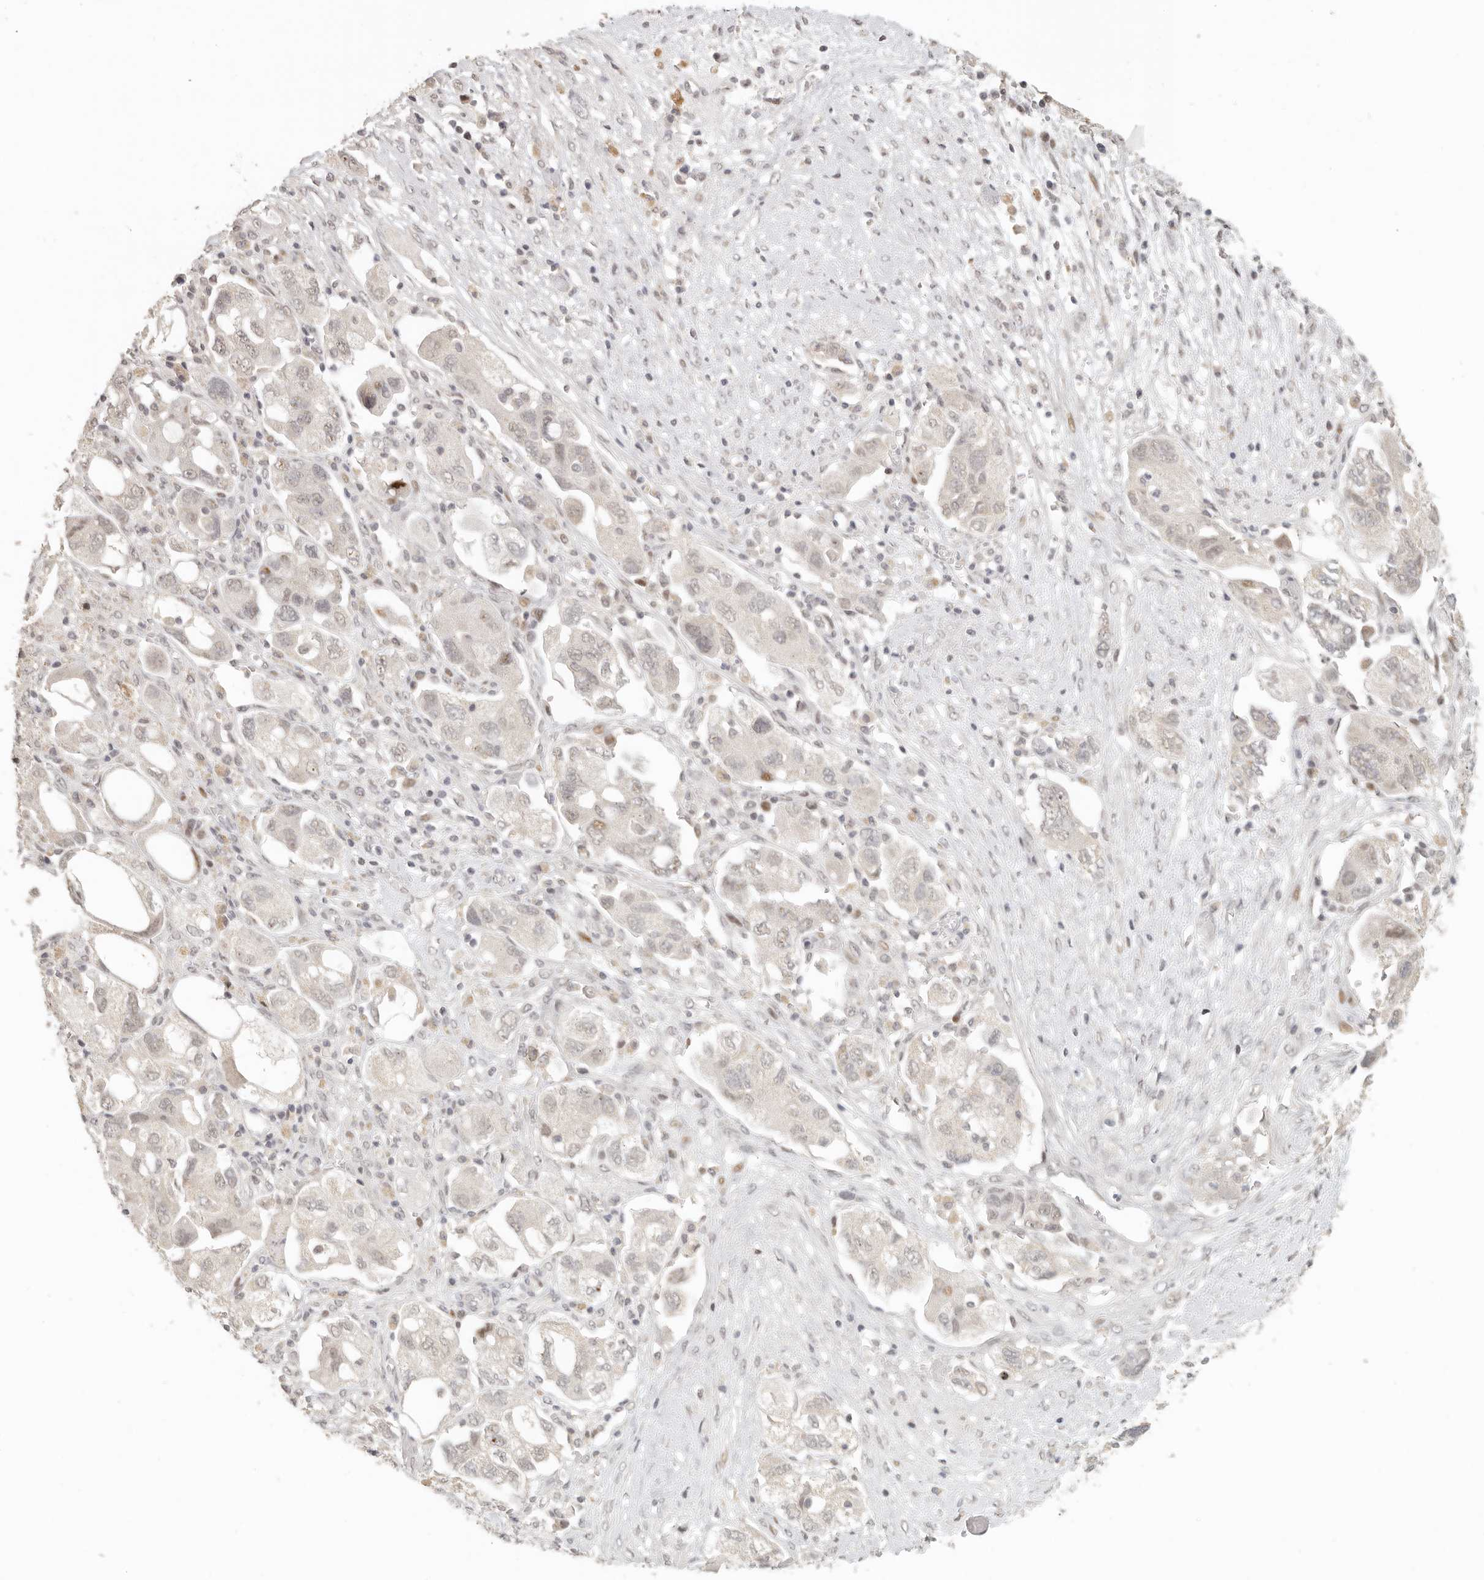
{"staining": {"intensity": "negative", "quantity": "none", "location": "none"}, "tissue": "ovarian cancer", "cell_type": "Tumor cells", "image_type": "cancer", "snomed": [{"axis": "morphology", "description": "Carcinoma, NOS"}, {"axis": "morphology", "description": "Cystadenocarcinoma, serous, NOS"}, {"axis": "topography", "description": "Ovary"}], "caption": "This is a photomicrograph of immunohistochemistry staining of ovarian cancer (carcinoma), which shows no positivity in tumor cells.", "gene": "GPBP1L1", "patient": {"sex": "female", "age": 69}}